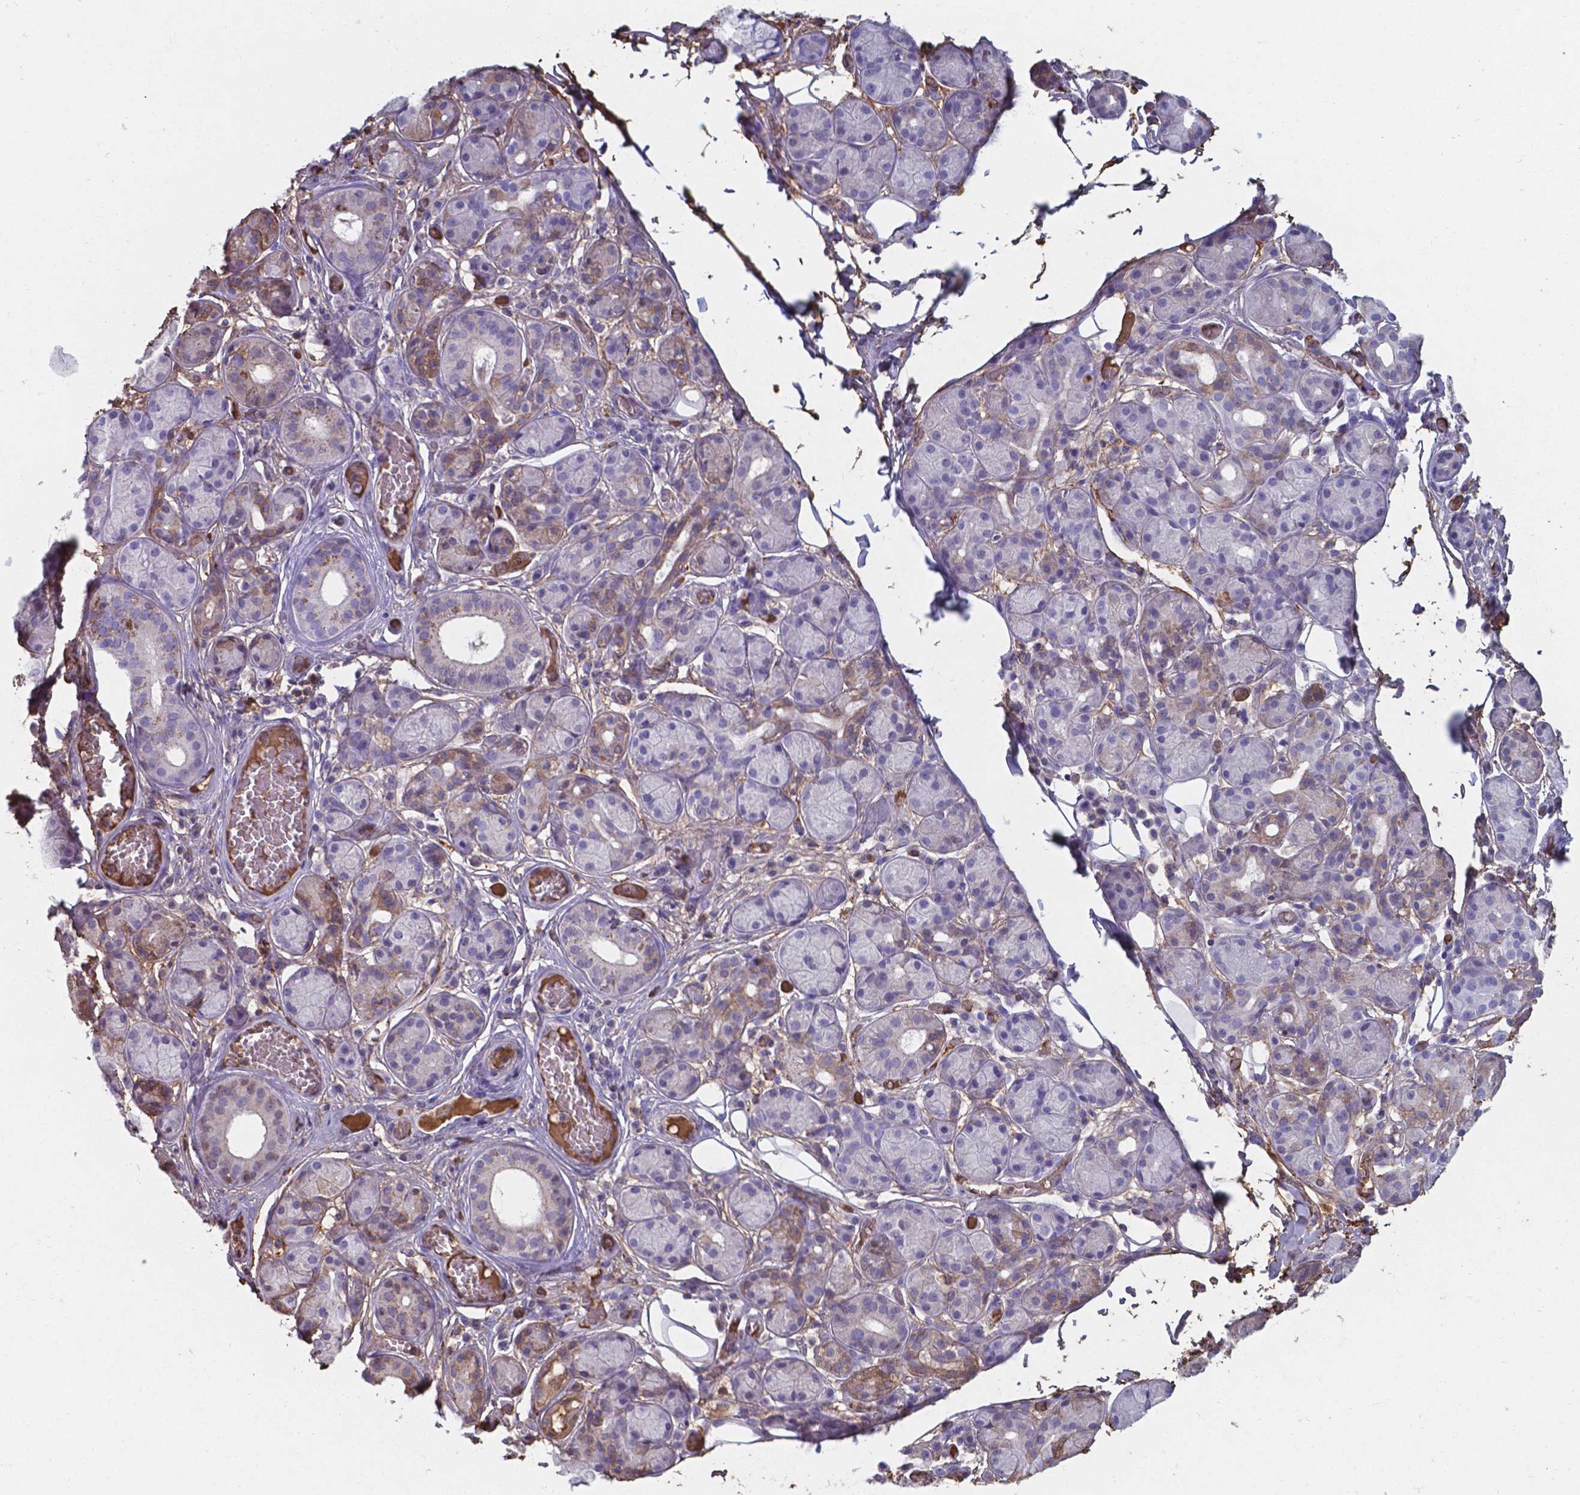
{"staining": {"intensity": "negative", "quantity": "none", "location": "none"}, "tissue": "salivary gland", "cell_type": "Glandular cells", "image_type": "normal", "snomed": [{"axis": "morphology", "description": "Normal tissue, NOS"}, {"axis": "topography", "description": "Salivary gland"}, {"axis": "topography", "description": "Peripheral nerve tissue"}], "caption": "There is no significant staining in glandular cells of salivary gland. (DAB (3,3'-diaminobenzidine) immunohistochemistry with hematoxylin counter stain).", "gene": "SERPINA1", "patient": {"sex": "male", "age": 71}}